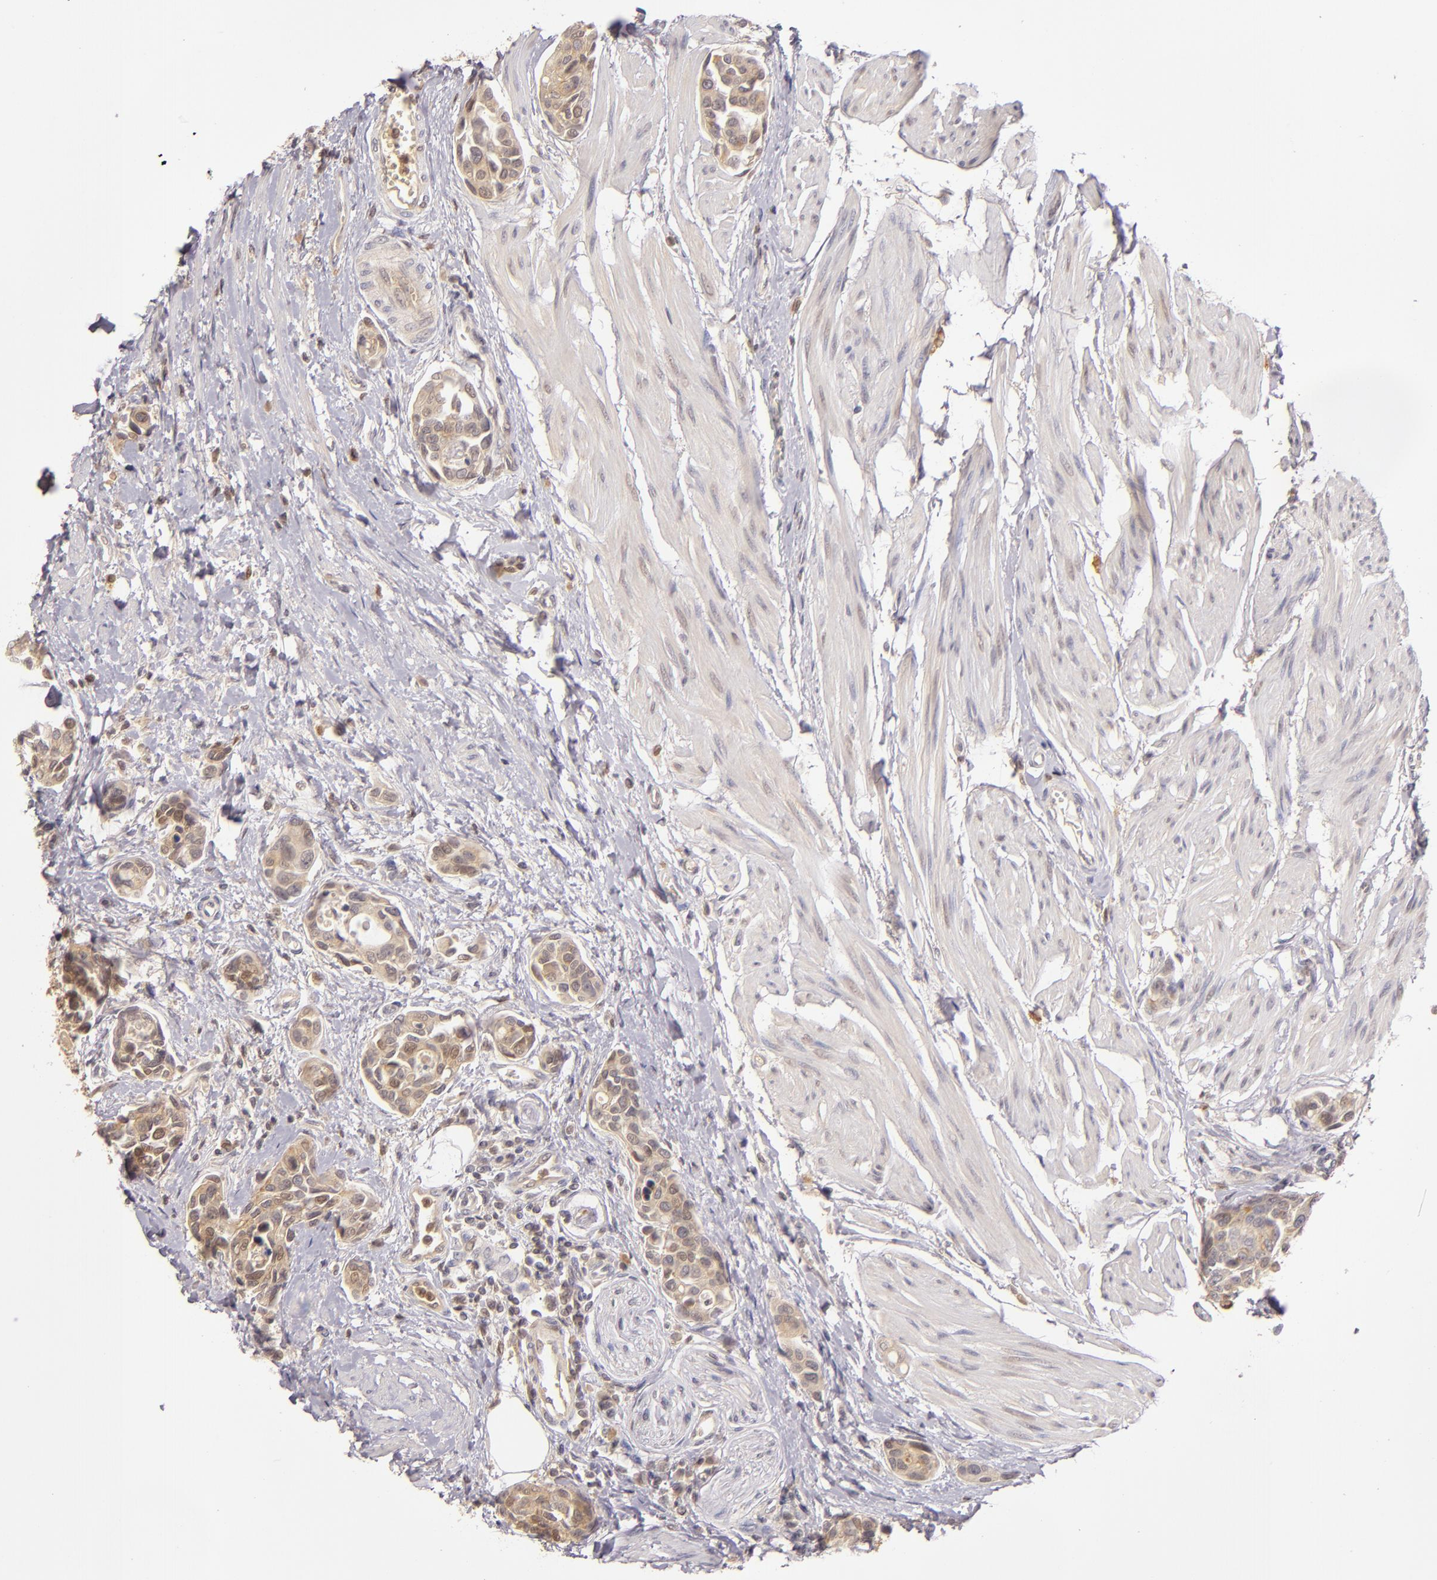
{"staining": {"intensity": "moderate", "quantity": ">75%", "location": "cytoplasmic/membranous"}, "tissue": "urothelial cancer", "cell_type": "Tumor cells", "image_type": "cancer", "snomed": [{"axis": "morphology", "description": "Urothelial carcinoma, High grade"}, {"axis": "topography", "description": "Urinary bladder"}], "caption": "Urothelial carcinoma (high-grade) was stained to show a protein in brown. There is medium levels of moderate cytoplasmic/membranous positivity in about >75% of tumor cells. (IHC, brightfield microscopy, high magnification).", "gene": "LRG1", "patient": {"sex": "male", "age": 78}}